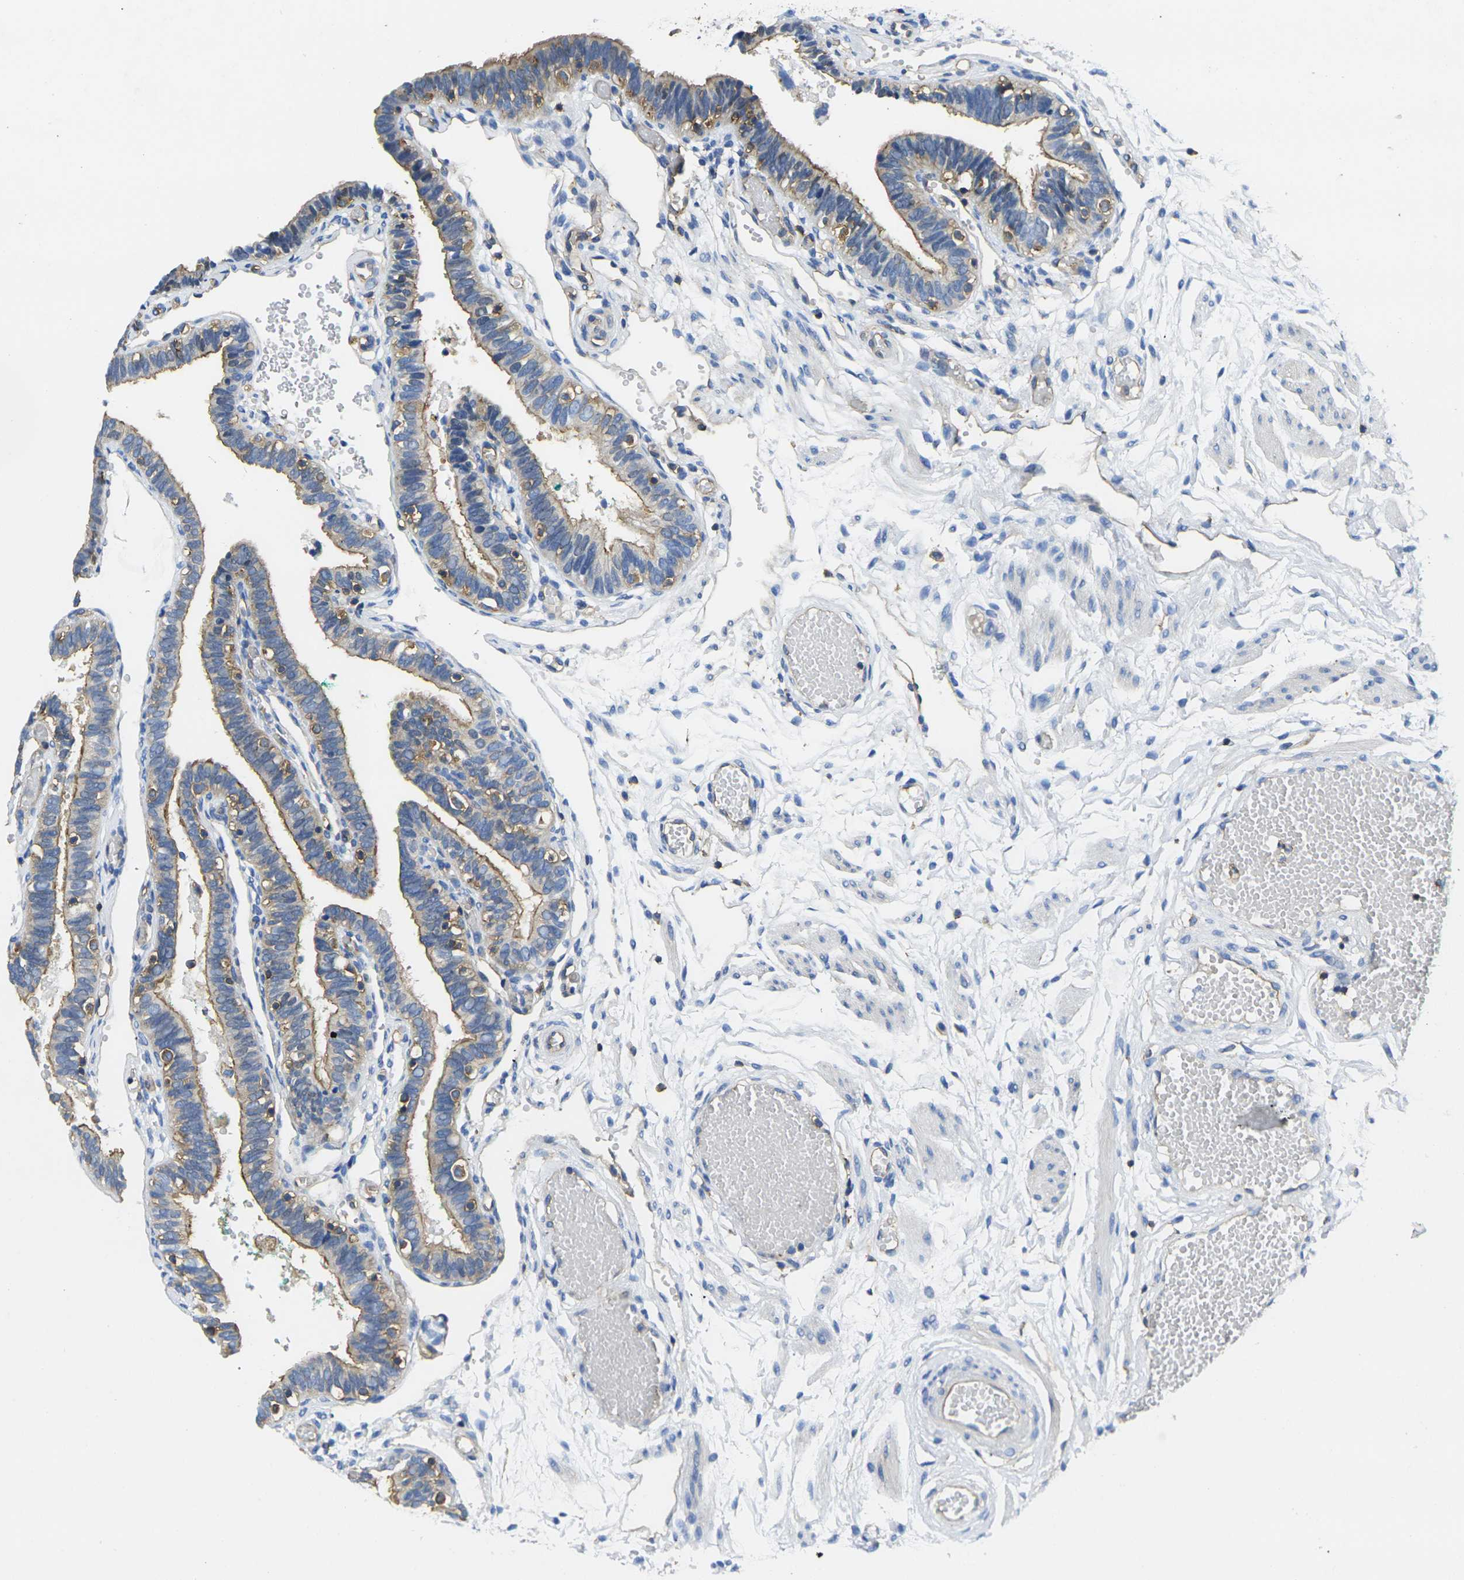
{"staining": {"intensity": "strong", "quantity": ">75%", "location": "cytoplasmic/membranous"}, "tissue": "fallopian tube", "cell_type": "Glandular cells", "image_type": "normal", "snomed": [{"axis": "morphology", "description": "Normal tissue, NOS"}, {"axis": "topography", "description": "Fallopian tube"}], "caption": "Strong cytoplasmic/membranous positivity is appreciated in approximately >75% of glandular cells in unremarkable fallopian tube.", "gene": "FAM110D", "patient": {"sex": "female", "age": 46}}